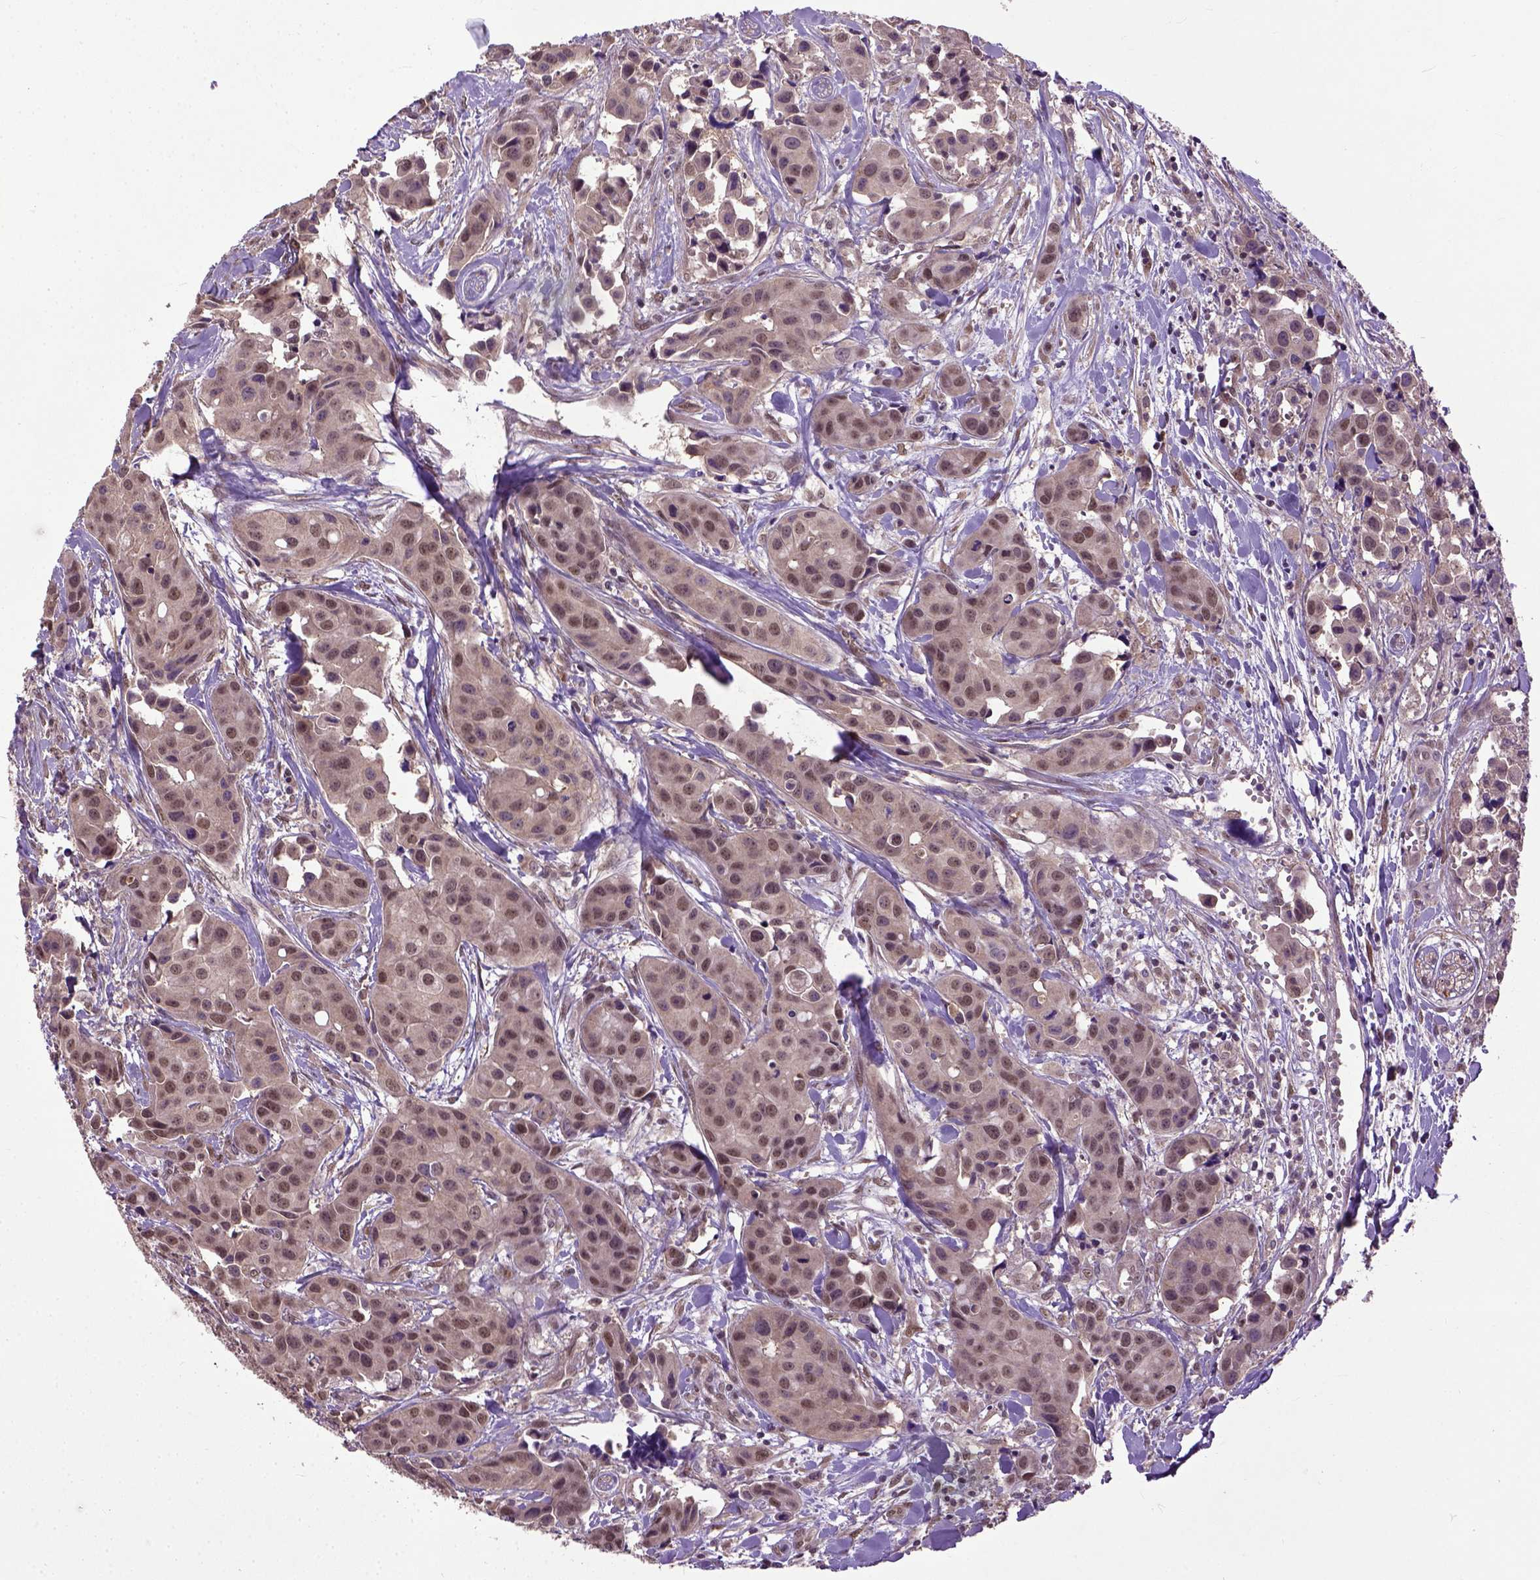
{"staining": {"intensity": "moderate", "quantity": "25%-75%", "location": "nuclear"}, "tissue": "head and neck cancer", "cell_type": "Tumor cells", "image_type": "cancer", "snomed": [{"axis": "morphology", "description": "Adenocarcinoma, NOS"}, {"axis": "topography", "description": "Head-Neck"}], "caption": "Adenocarcinoma (head and neck) was stained to show a protein in brown. There is medium levels of moderate nuclear positivity in about 25%-75% of tumor cells. (DAB = brown stain, brightfield microscopy at high magnification).", "gene": "UBA3", "patient": {"sex": "male", "age": 76}}